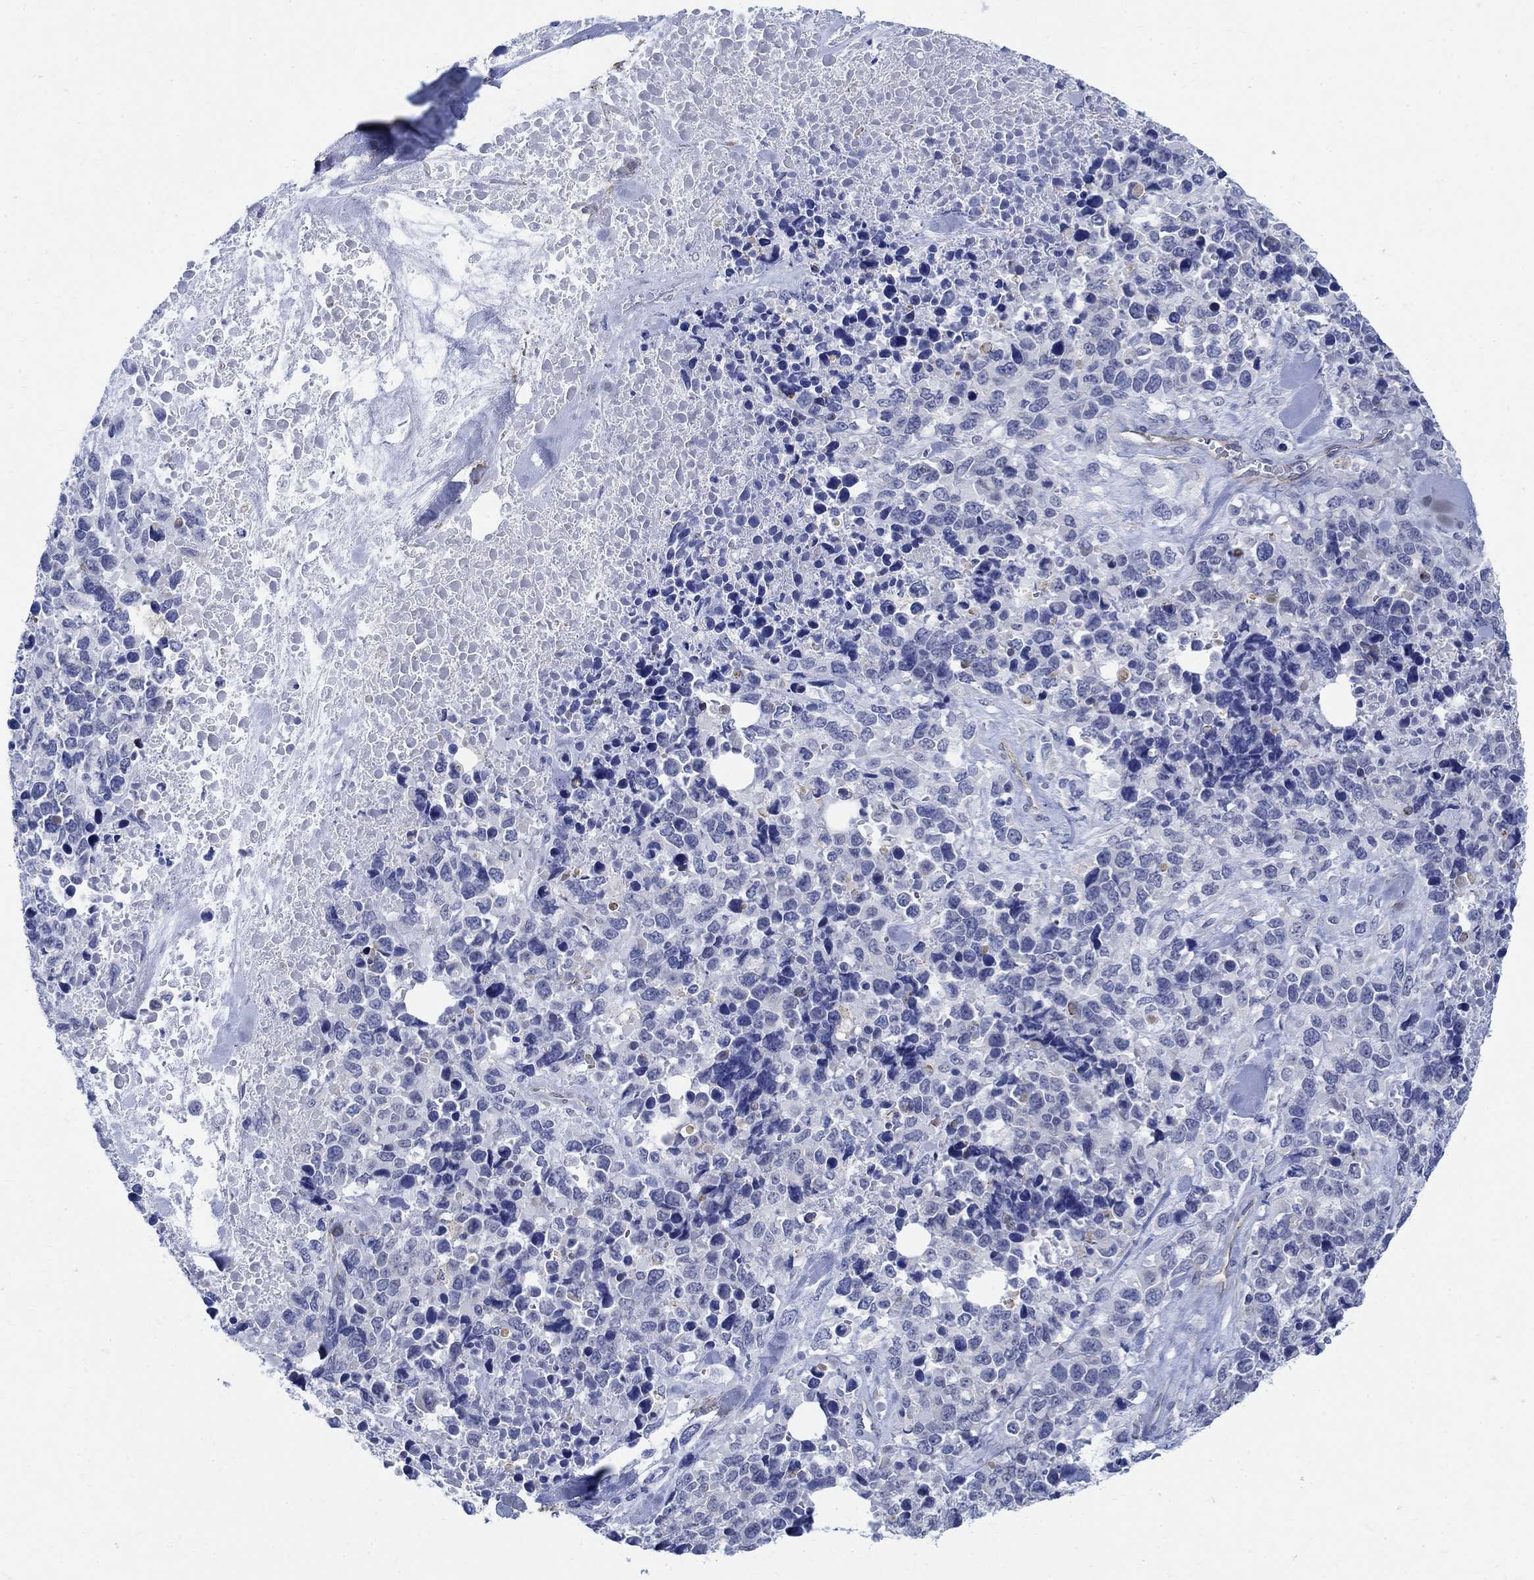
{"staining": {"intensity": "negative", "quantity": "none", "location": "none"}, "tissue": "melanoma", "cell_type": "Tumor cells", "image_type": "cancer", "snomed": [{"axis": "morphology", "description": "Malignant melanoma, Metastatic site"}, {"axis": "topography", "description": "Skin"}], "caption": "Immunohistochemical staining of melanoma demonstrates no significant positivity in tumor cells. (IHC, brightfield microscopy, high magnification).", "gene": "PHF21B", "patient": {"sex": "male", "age": 84}}